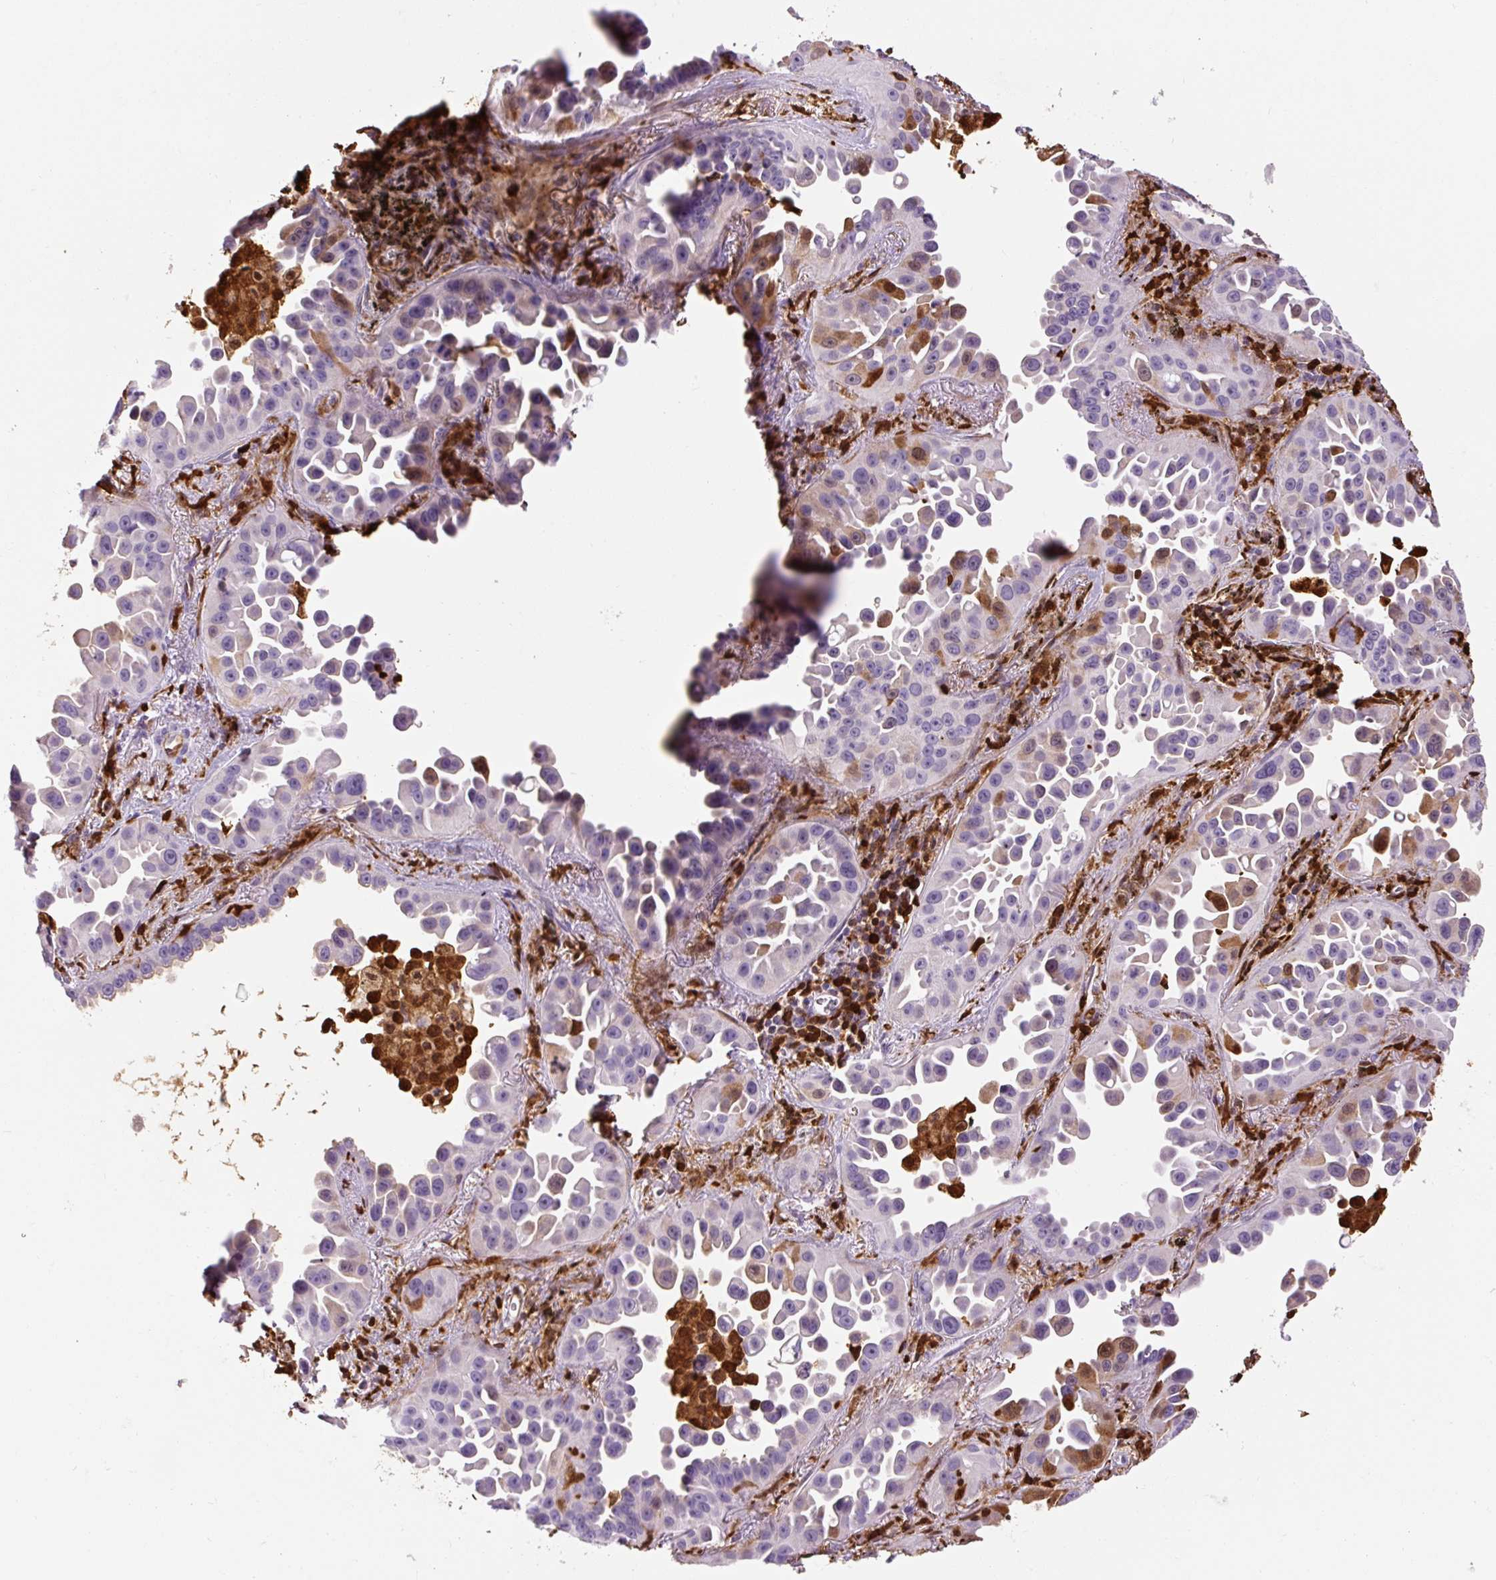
{"staining": {"intensity": "moderate", "quantity": "<25%", "location": "cytoplasmic/membranous"}, "tissue": "lung cancer", "cell_type": "Tumor cells", "image_type": "cancer", "snomed": [{"axis": "morphology", "description": "Adenocarcinoma, NOS"}, {"axis": "topography", "description": "Lung"}], "caption": "Human lung cancer stained with a brown dye demonstrates moderate cytoplasmic/membranous positive positivity in about <25% of tumor cells.", "gene": "S100A4", "patient": {"sex": "male", "age": 68}}